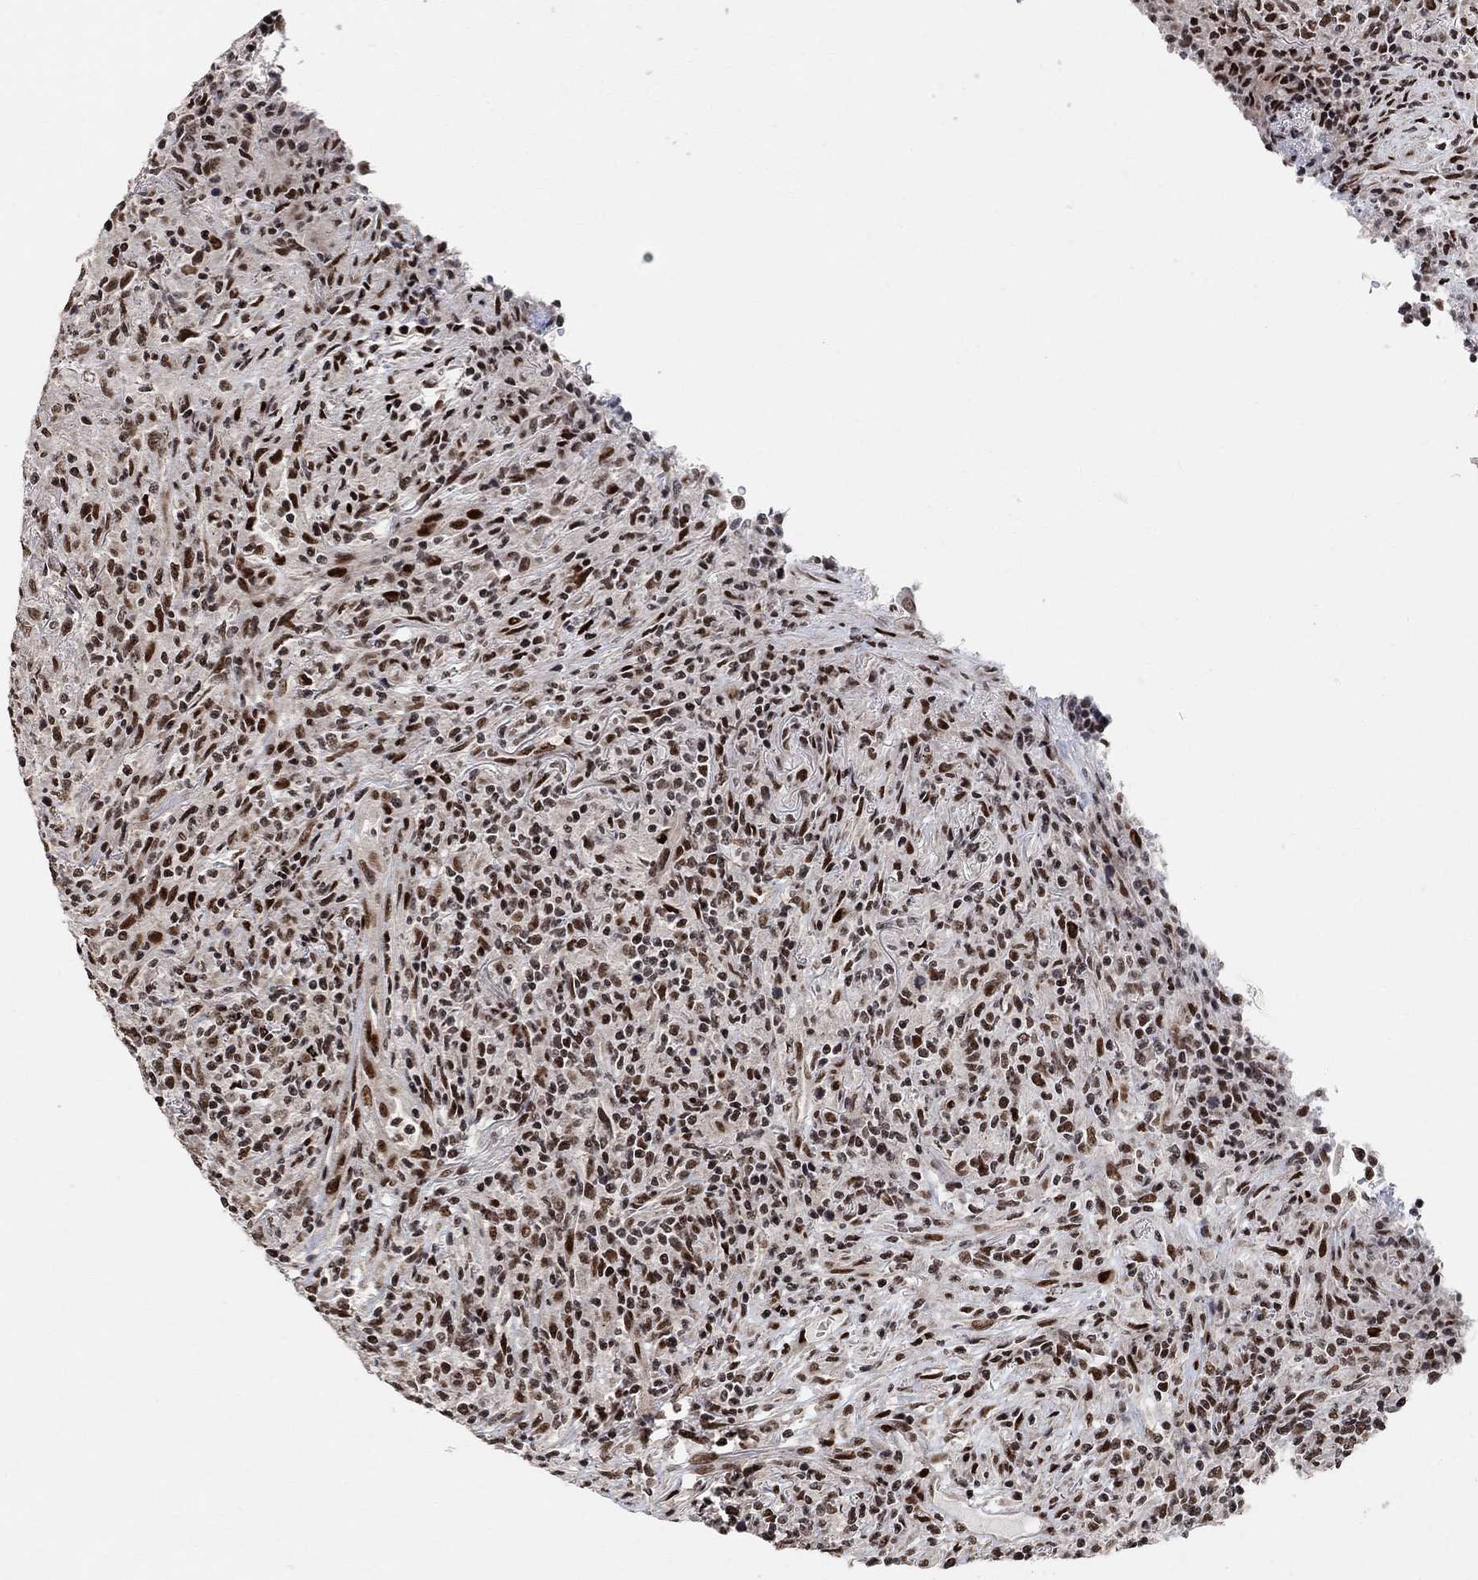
{"staining": {"intensity": "strong", "quantity": "25%-75%", "location": "nuclear"}, "tissue": "lymphoma", "cell_type": "Tumor cells", "image_type": "cancer", "snomed": [{"axis": "morphology", "description": "Malignant lymphoma, non-Hodgkin's type, High grade"}, {"axis": "topography", "description": "Lung"}], "caption": "This image reveals high-grade malignant lymphoma, non-Hodgkin's type stained with IHC to label a protein in brown. The nuclear of tumor cells show strong positivity for the protein. Nuclei are counter-stained blue.", "gene": "E4F1", "patient": {"sex": "male", "age": 79}}